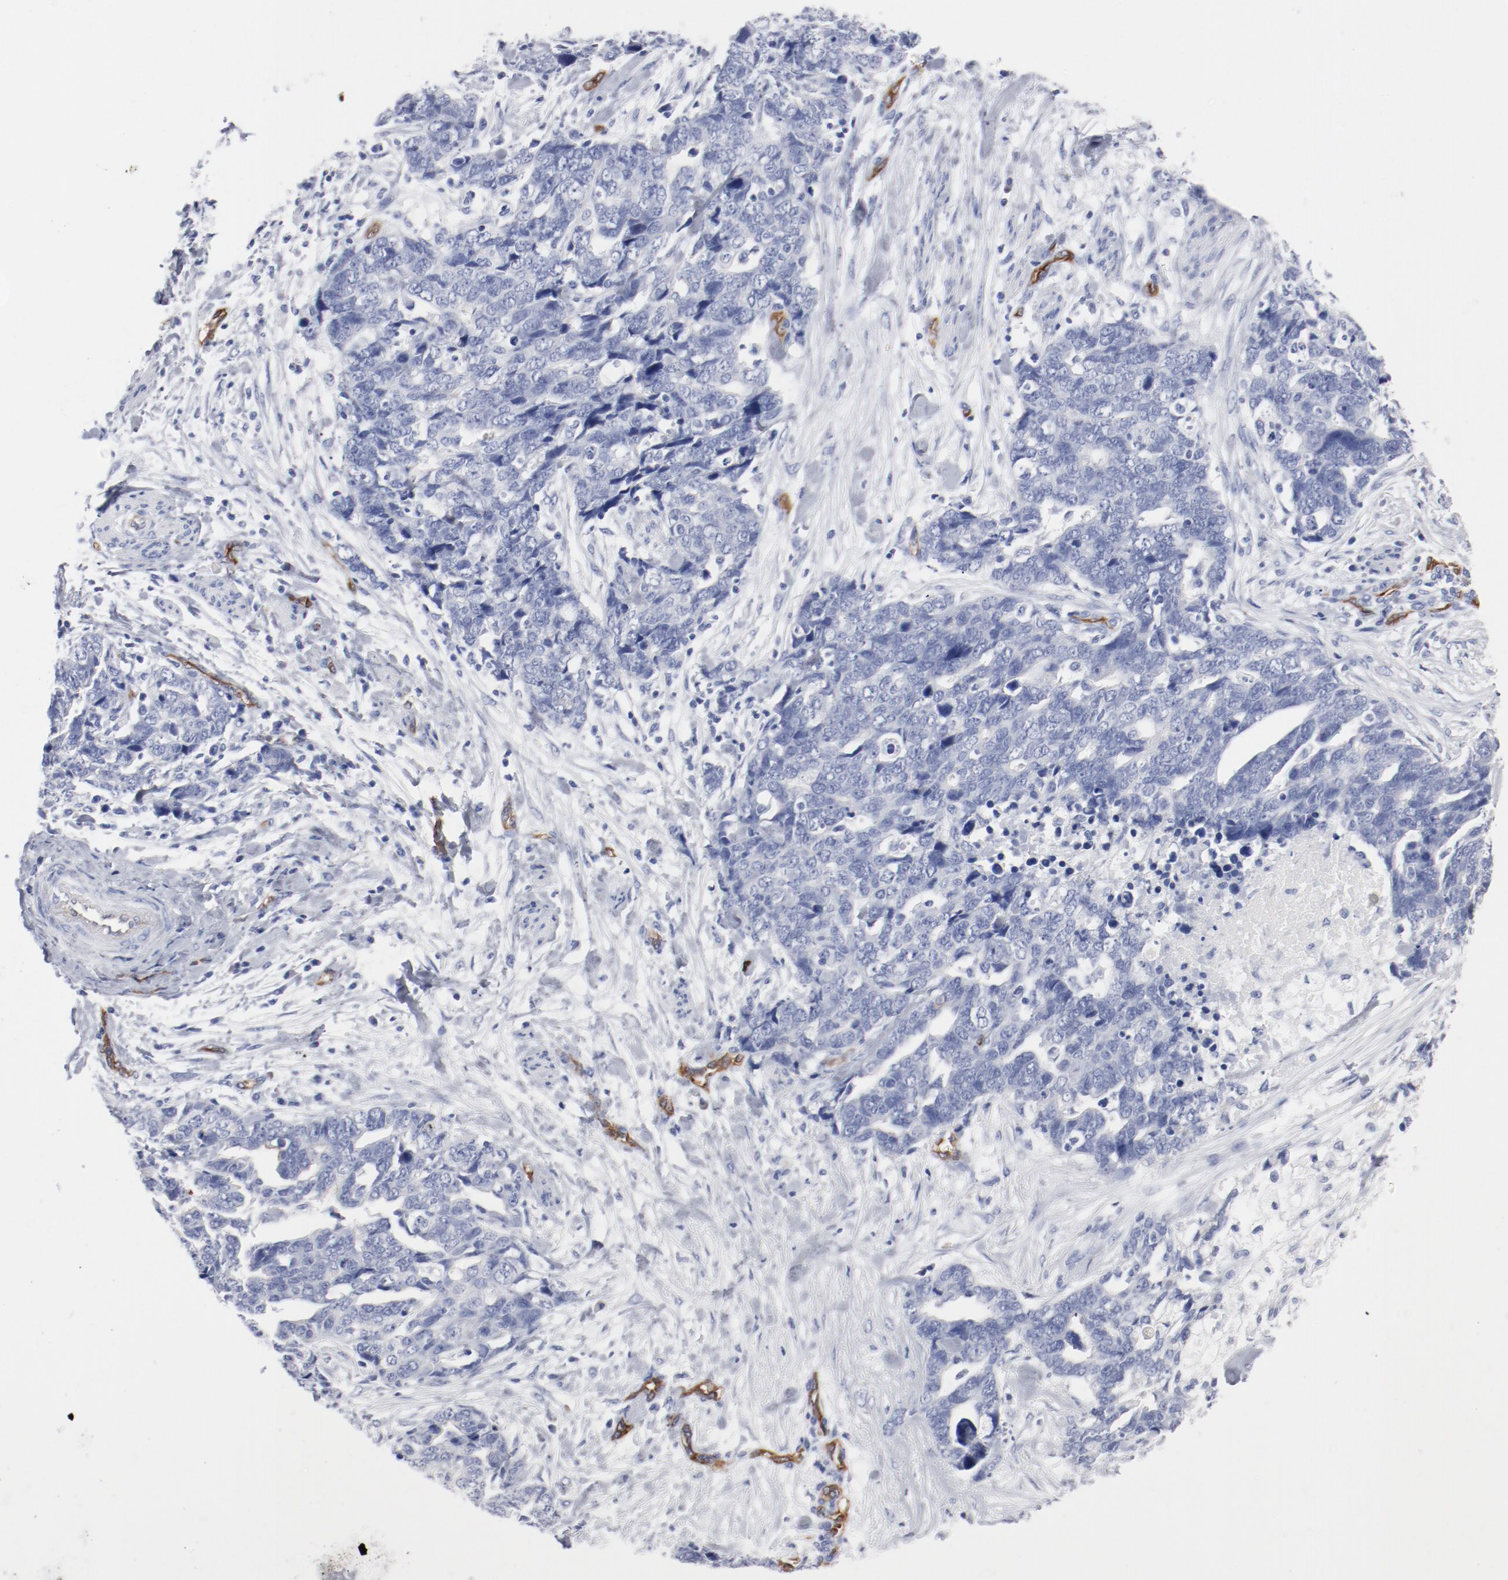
{"staining": {"intensity": "negative", "quantity": "none", "location": "none"}, "tissue": "ovarian cancer", "cell_type": "Tumor cells", "image_type": "cancer", "snomed": [{"axis": "morphology", "description": "Normal tissue, NOS"}, {"axis": "morphology", "description": "Cystadenocarcinoma, serous, NOS"}, {"axis": "topography", "description": "Fallopian tube"}, {"axis": "topography", "description": "Ovary"}], "caption": "This is an immunohistochemistry histopathology image of ovarian cancer. There is no expression in tumor cells.", "gene": "SHANK3", "patient": {"sex": "female", "age": 56}}